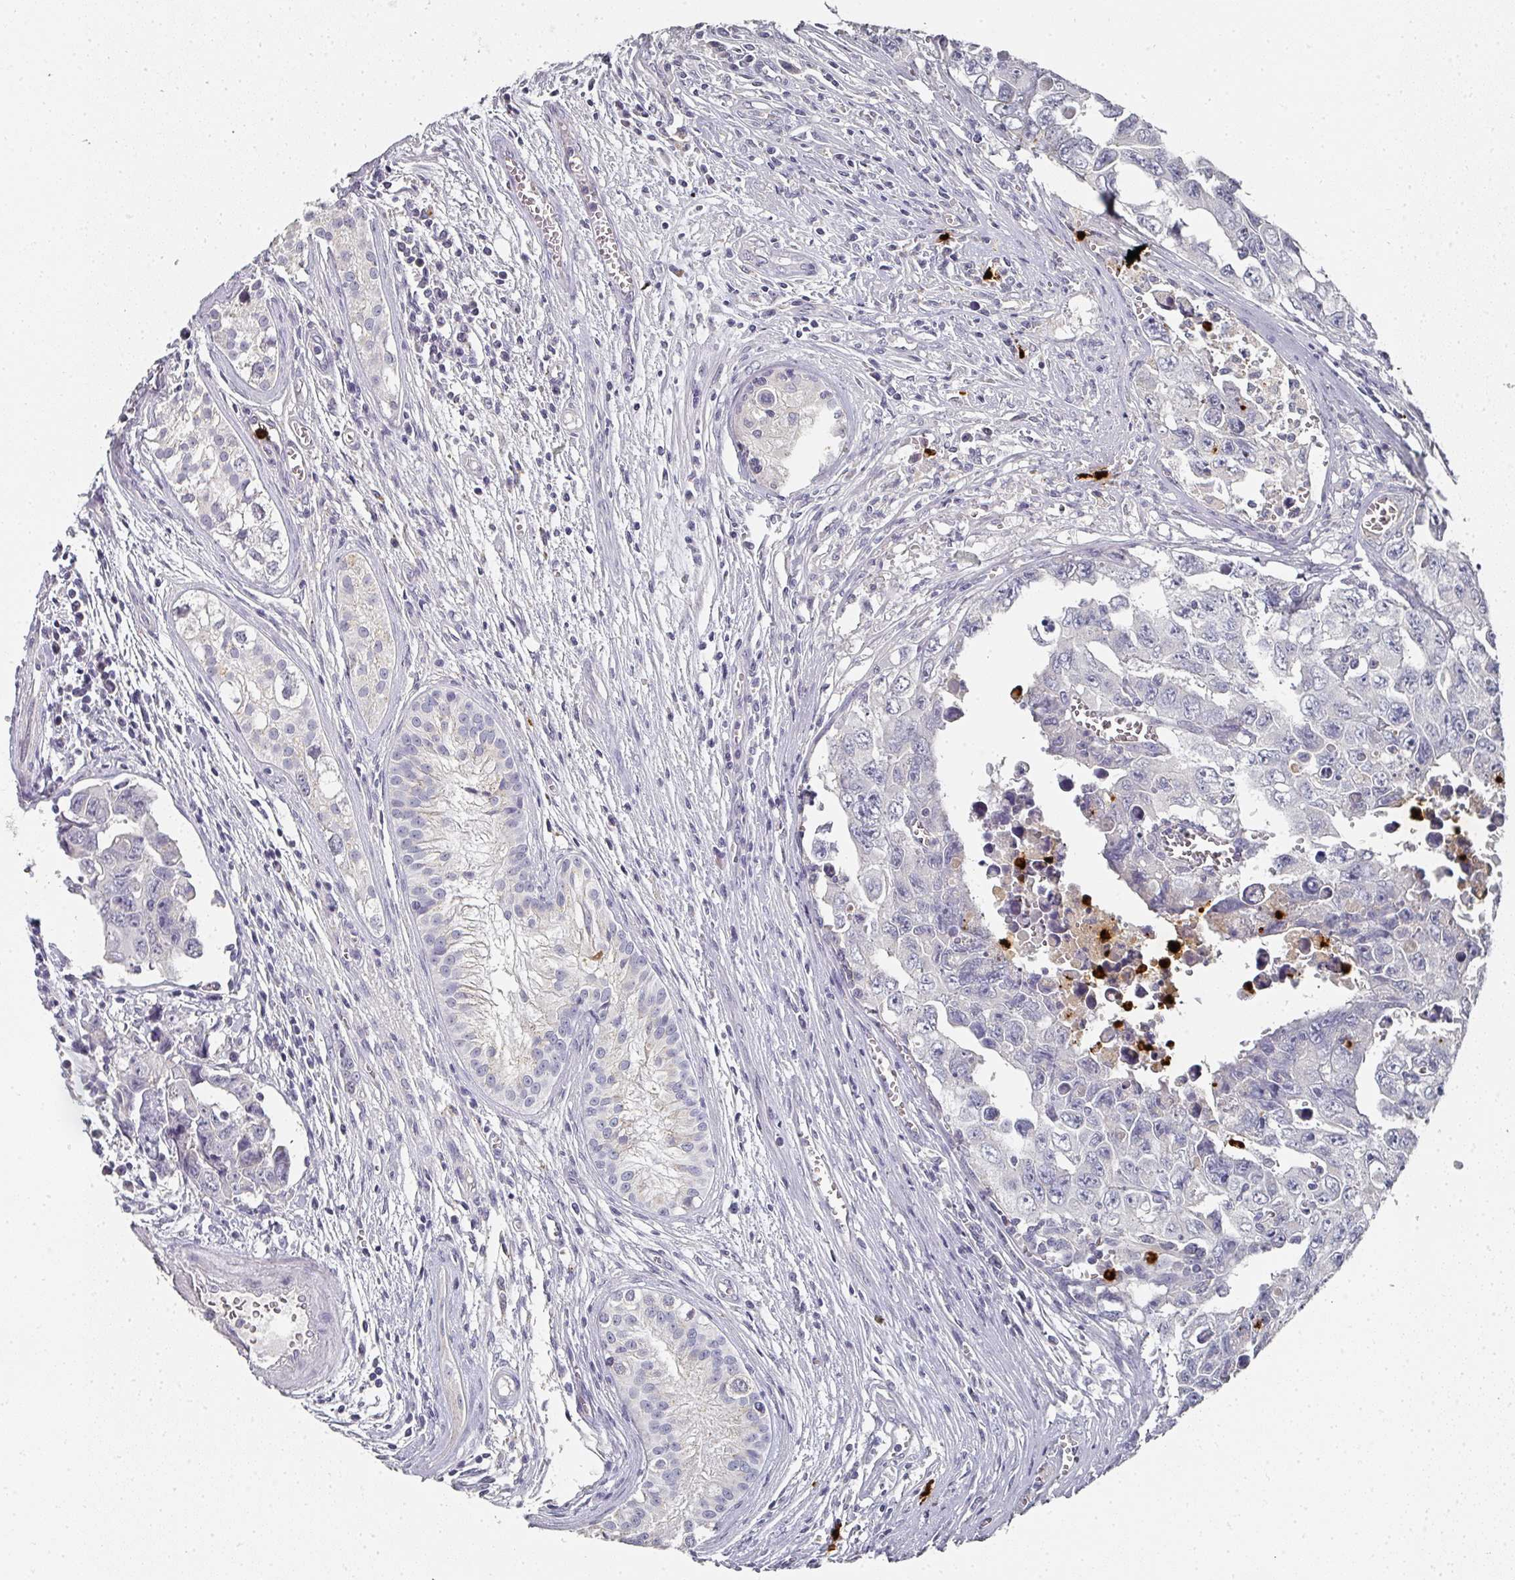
{"staining": {"intensity": "negative", "quantity": "none", "location": "none"}, "tissue": "testis cancer", "cell_type": "Tumor cells", "image_type": "cancer", "snomed": [{"axis": "morphology", "description": "Carcinoma, Embryonal, NOS"}, {"axis": "topography", "description": "Testis"}], "caption": "Immunohistochemistry of human testis embryonal carcinoma exhibits no positivity in tumor cells.", "gene": "CAMP", "patient": {"sex": "male", "age": 24}}